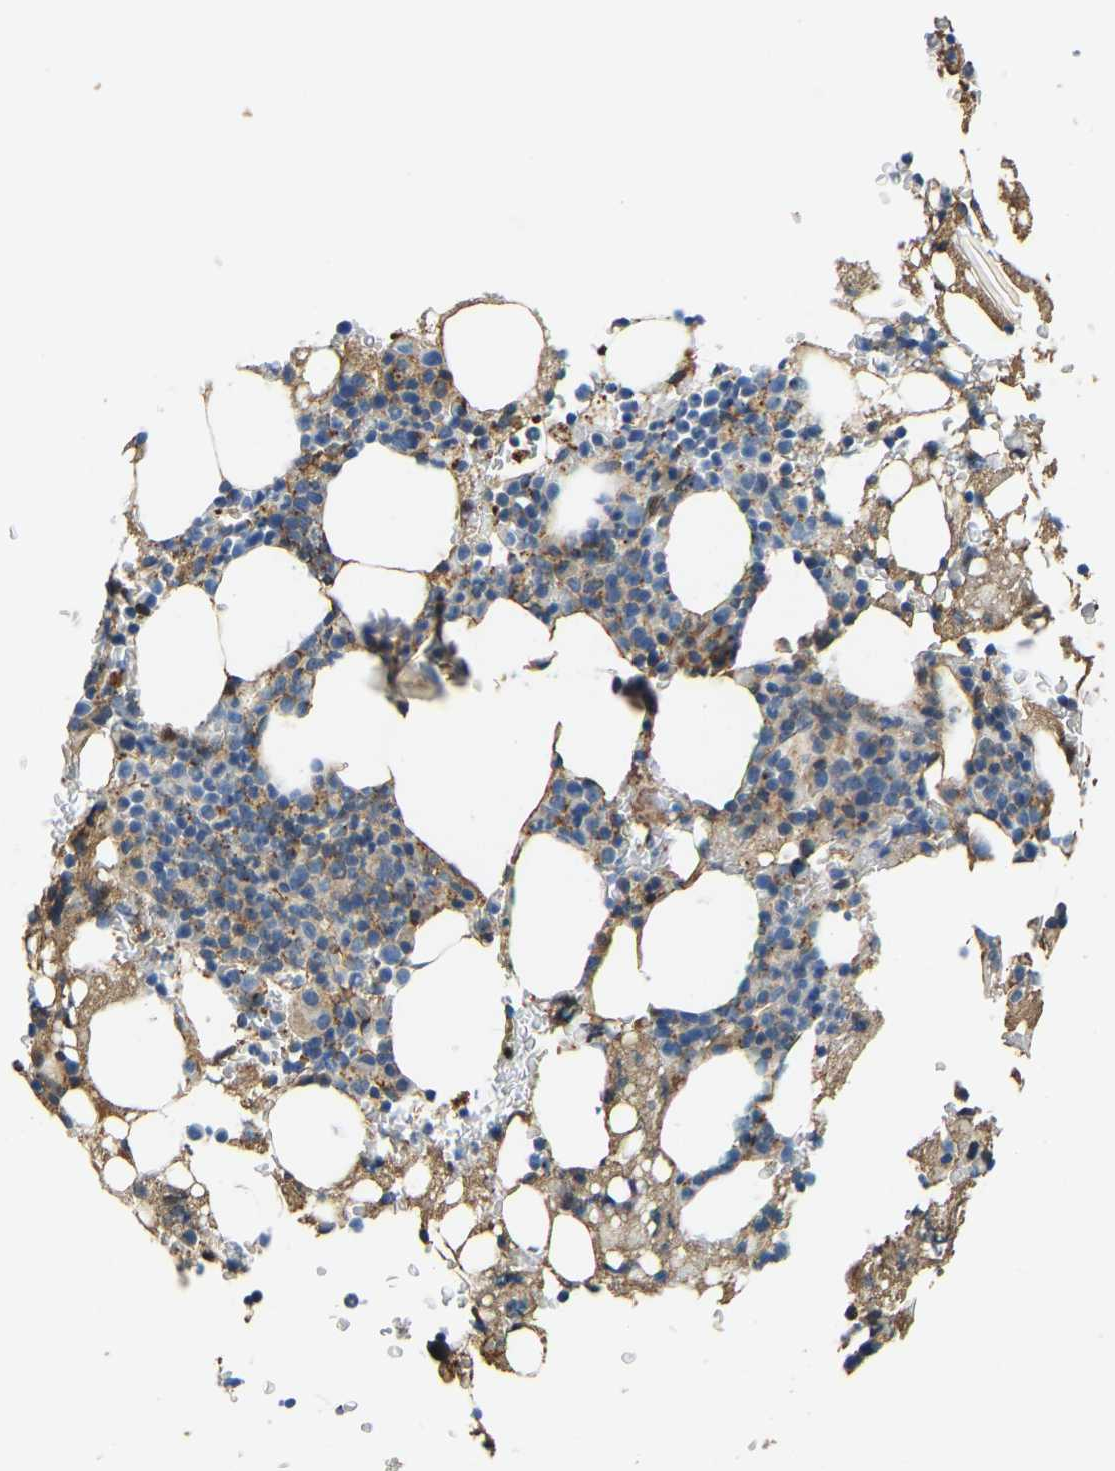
{"staining": {"intensity": "negative", "quantity": "none", "location": "none"}, "tissue": "bone marrow", "cell_type": "Hematopoietic cells", "image_type": "normal", "snomed": [{"axis": "morphology", "description": "Normal tissue, NOS"}, {"axis": "morphology", "description": "Inflammation, NOS"}, {"axis": "topography", "description": "Bone marrow"}], "caption": "Immunohistochemistry micrograph of unremarkable bone marrow: bone marrow stained with DAB (3,3'-diaminobenzidine) shows no significant protein staining in hematopoietic cells.", "gene": "THBS4", "patient": {"sex": "female", "age": 84}}